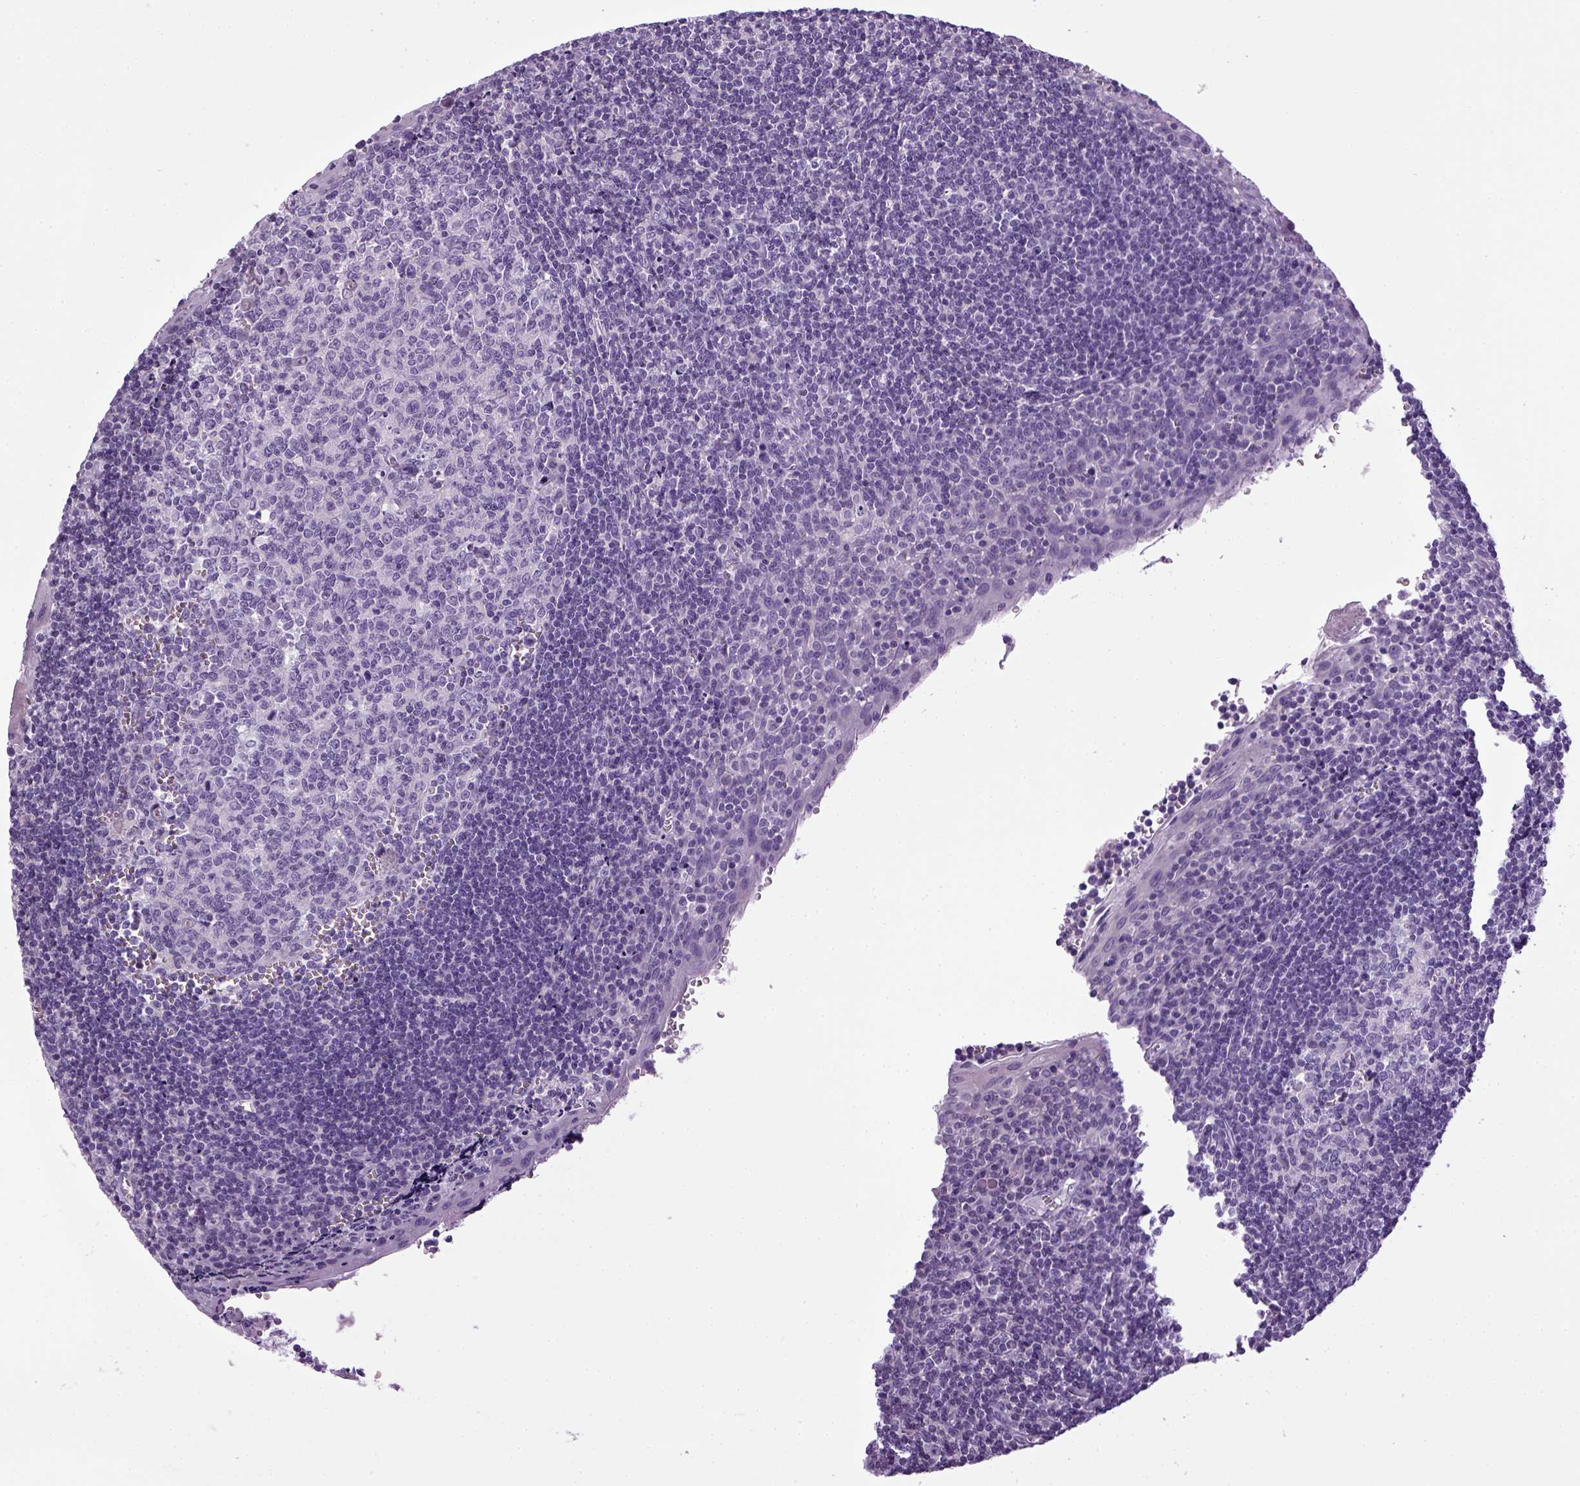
{"staining": {"intensity": "negative", "quantity": "none", "location": "none"}, "tissue": "tonsil", "cell_type": "Germinal center cells", "image_type": "normal", "snomed": [{"axis": "morphology", "description": "Normal tissue, NOS"}, {"axis": "morphology", "description": "Inflammation, NOS"}, {"axis": "topography", "description": "Tonsil"}], "caption": "An image of tonsil stained for a protein displays no brown staining in germinal center cells. (Immunohistochemistry (ihc), brightfield microscopy, high magnification).", "gene": "HMCN2", "patient": {"sex": "female", "age": 31}}